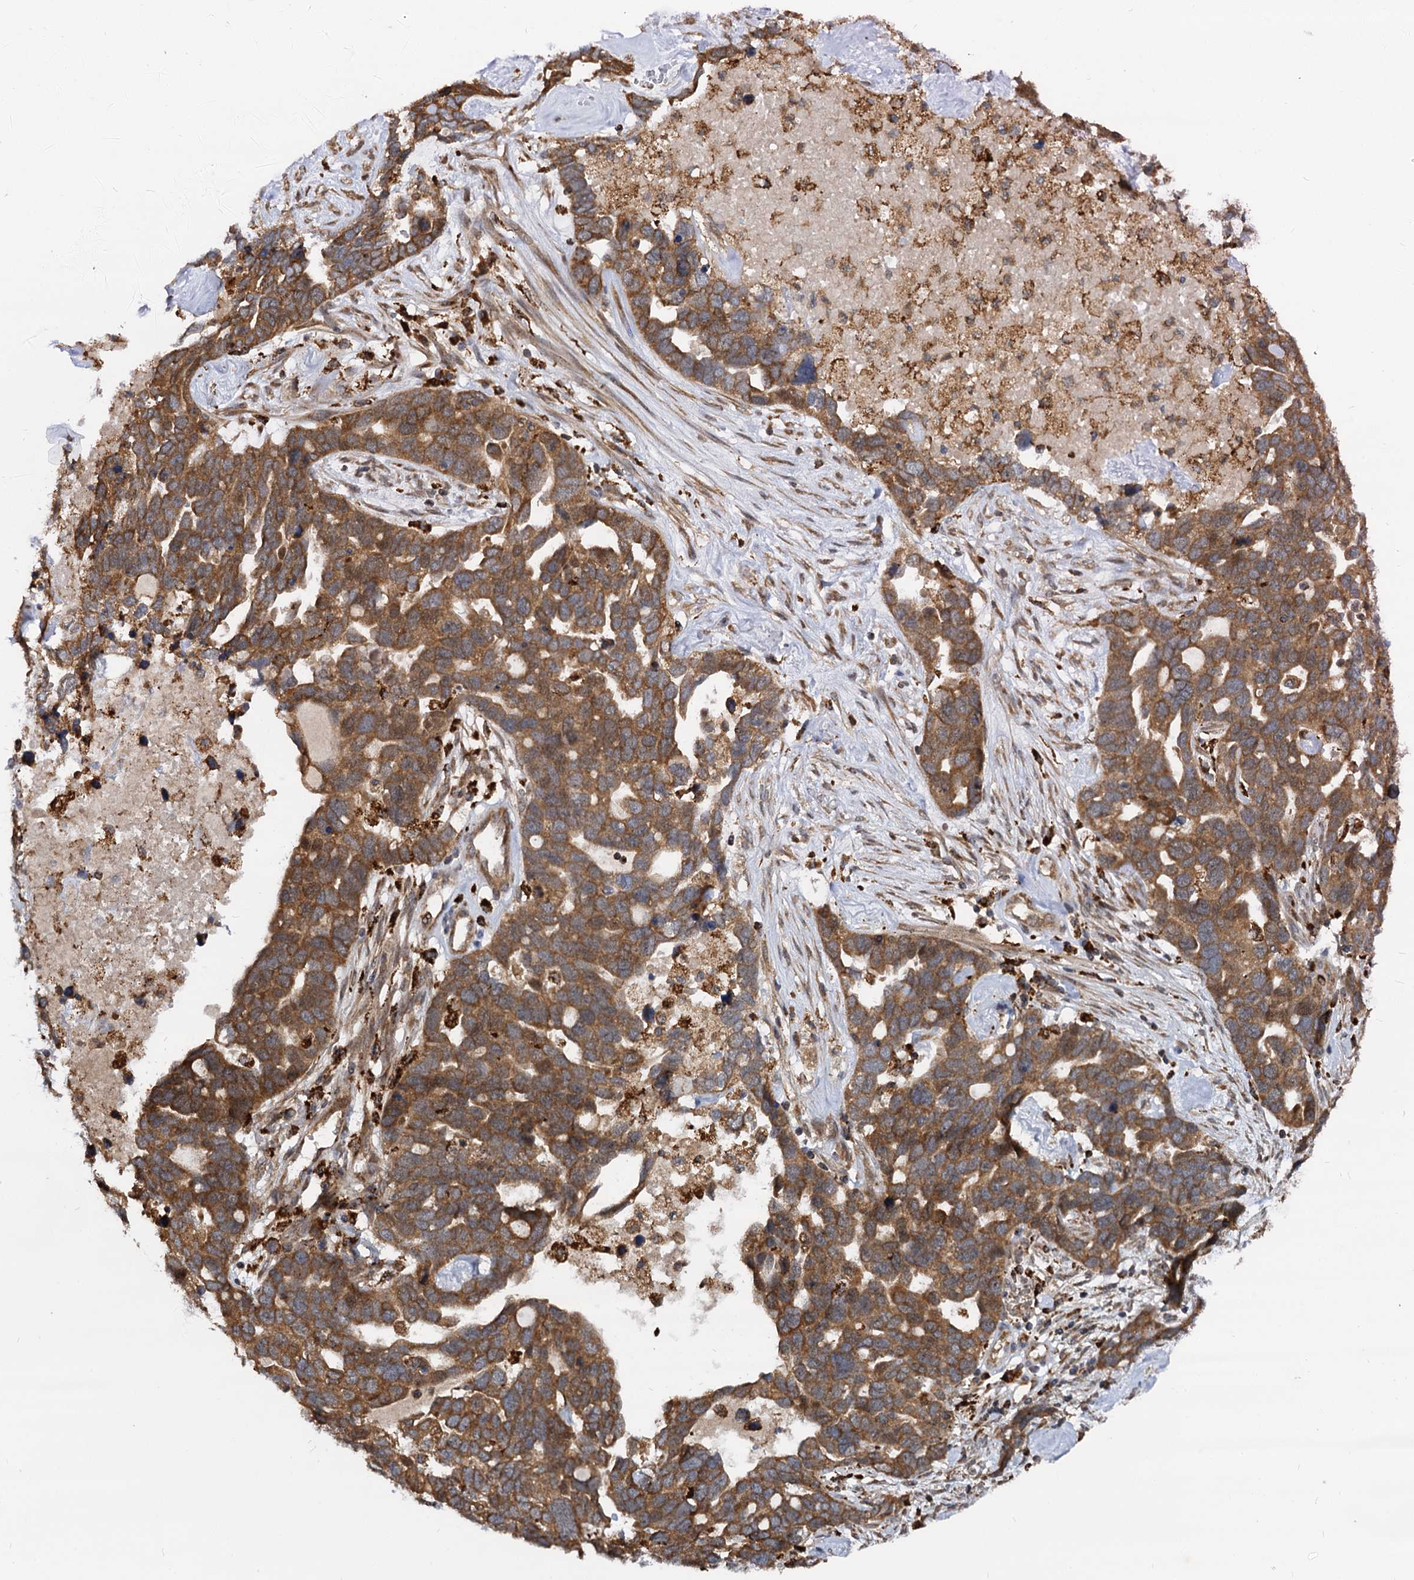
{"staining": {"intensity": "strong", "quantity": ">75%", "location": "cytoplasmic/membranous"}, "tissue": "ovarian cancer", "cell_type": "Tumor cells", "image_type": "cancer", "snomed": [{"axis": "morphology", "description": "Cystadenocarcinoma, serous, NOS"}, {"axis": "topography", "description": "Ovary"}], "caption": "Protein staining of ovarian cancer tissue exhibits strong cytoplasmic/membranous expression in about >75% of tumor cells. (Stains: DAB (3,3'-diaminobenzidine) in brown, nuclei in blue, Microscopy: brightfield microscopy at high magnification).", "gene": "UFM1", "patient": {"sex": "female", "age": 54}}